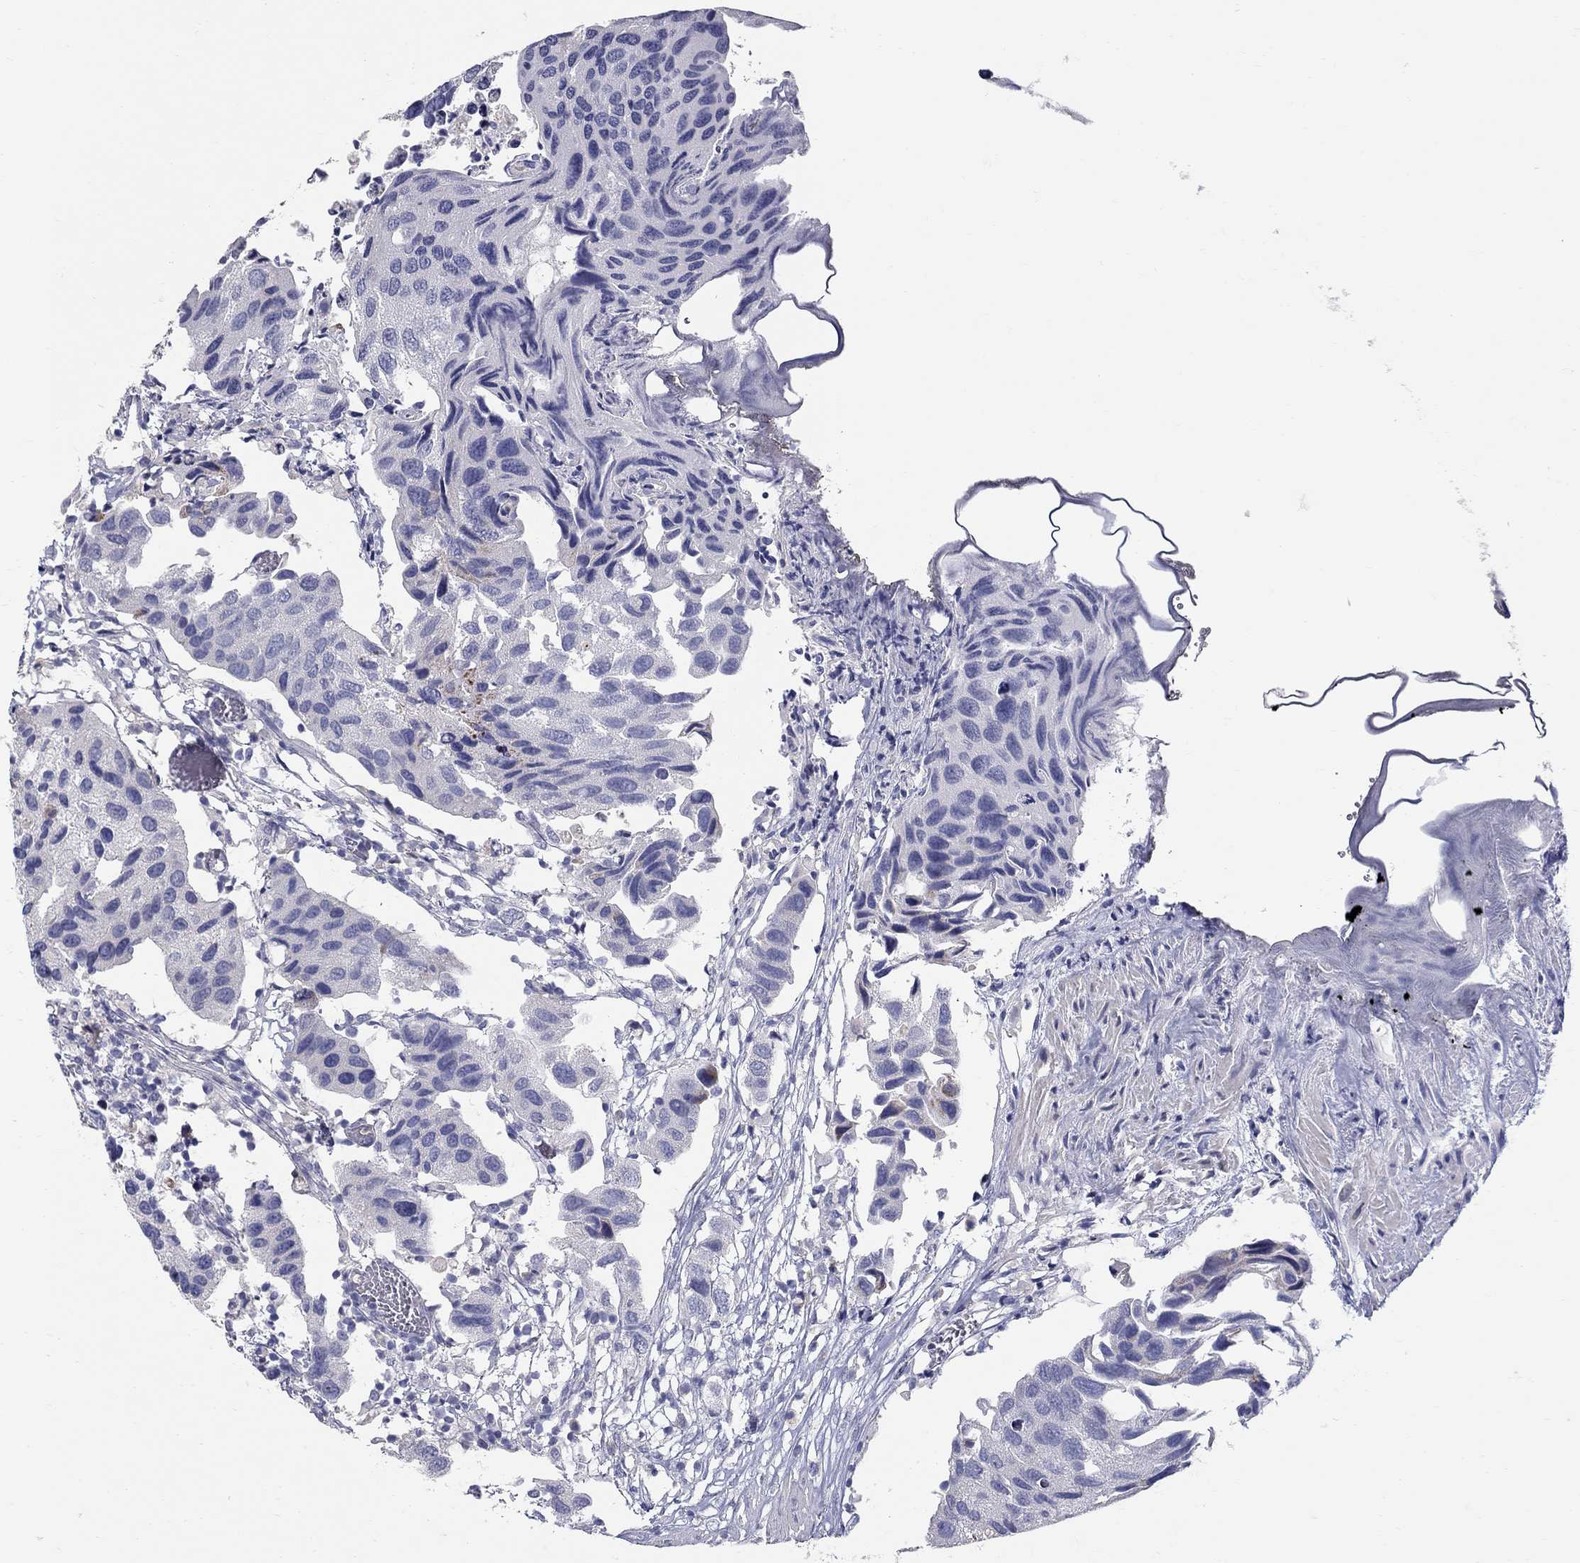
{"staining": {"intensity": "negative", "quantity": "none", "location": "none"}, "tissue": "urothelial cancer", "cell_type": "Tumor cells", "image_type": "cancer", "snomed": [{"axis": "morphology", "description": "Urothelial carcinoma, High grade"}, {"axis": "topography", "description": "Urinary bladder"}], "caption": "DAB (3,3'-diaminobenzidine) immunohistochemical staining of urothelial carcinoma (high-grade) demonstrates no significant expression in tumor cells.", "gene": "HMX2", "patient": {"sex": "male", "age": 79}}